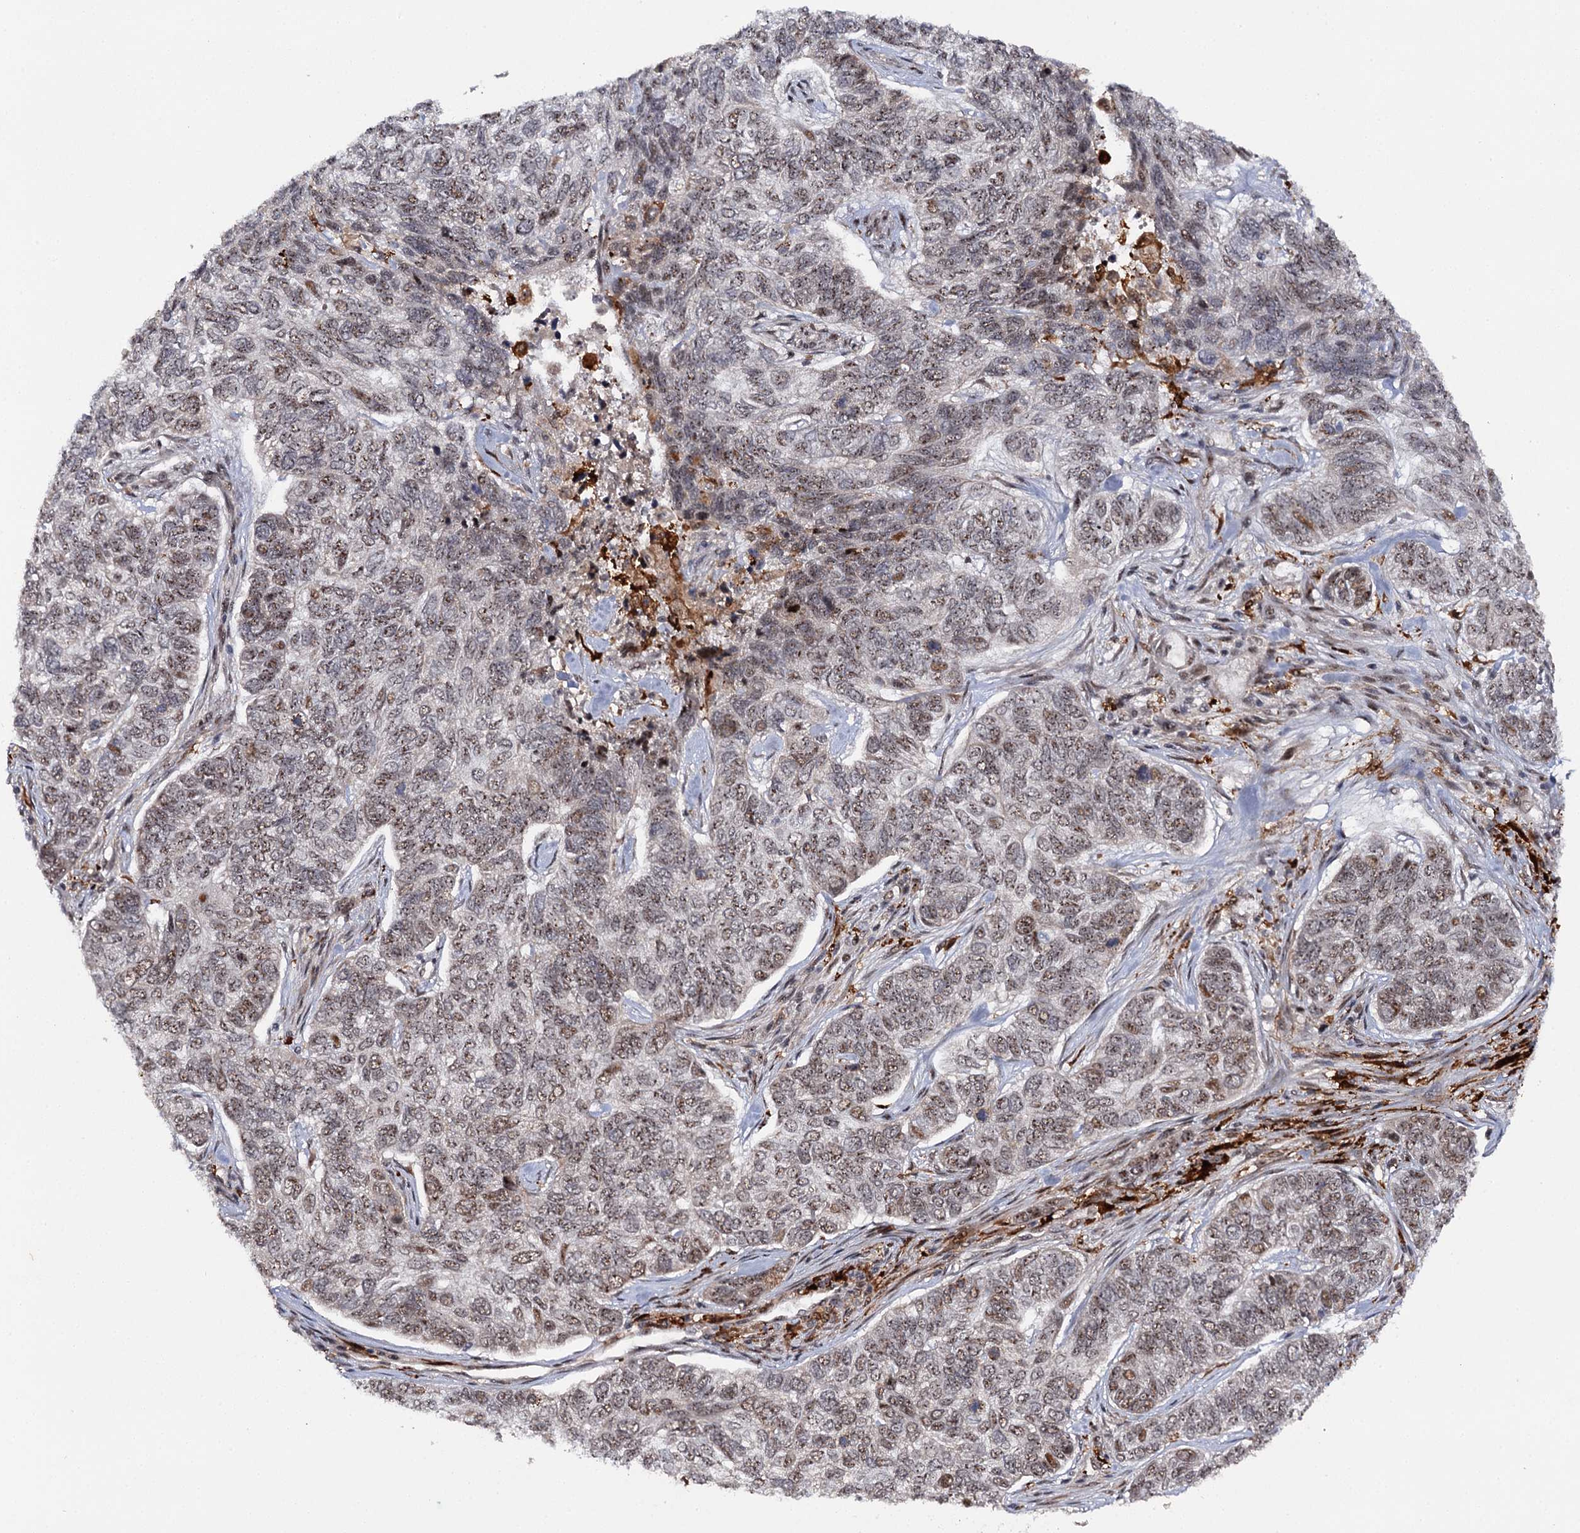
{"staining": {"intensity": "moderate", "quantity": "25%-75%", "location": "nuclear"}, "tissue": "skin cancer", "cell_type": "Tumor cells", "image_type": "cancer", "snomed": [{"axis": "morphology", "description": "Basal cell carcinoma"}, {"axis": "topography", "description": "Skin"}], "caption": "Skin cancer (basal cell carcinoma) stained with immunohistochemistry displays moderate nuclear staining in about 25%-75% of tumor cells.", "gene": "BUD13", "patient": {"sex": "female", "age": 65}}